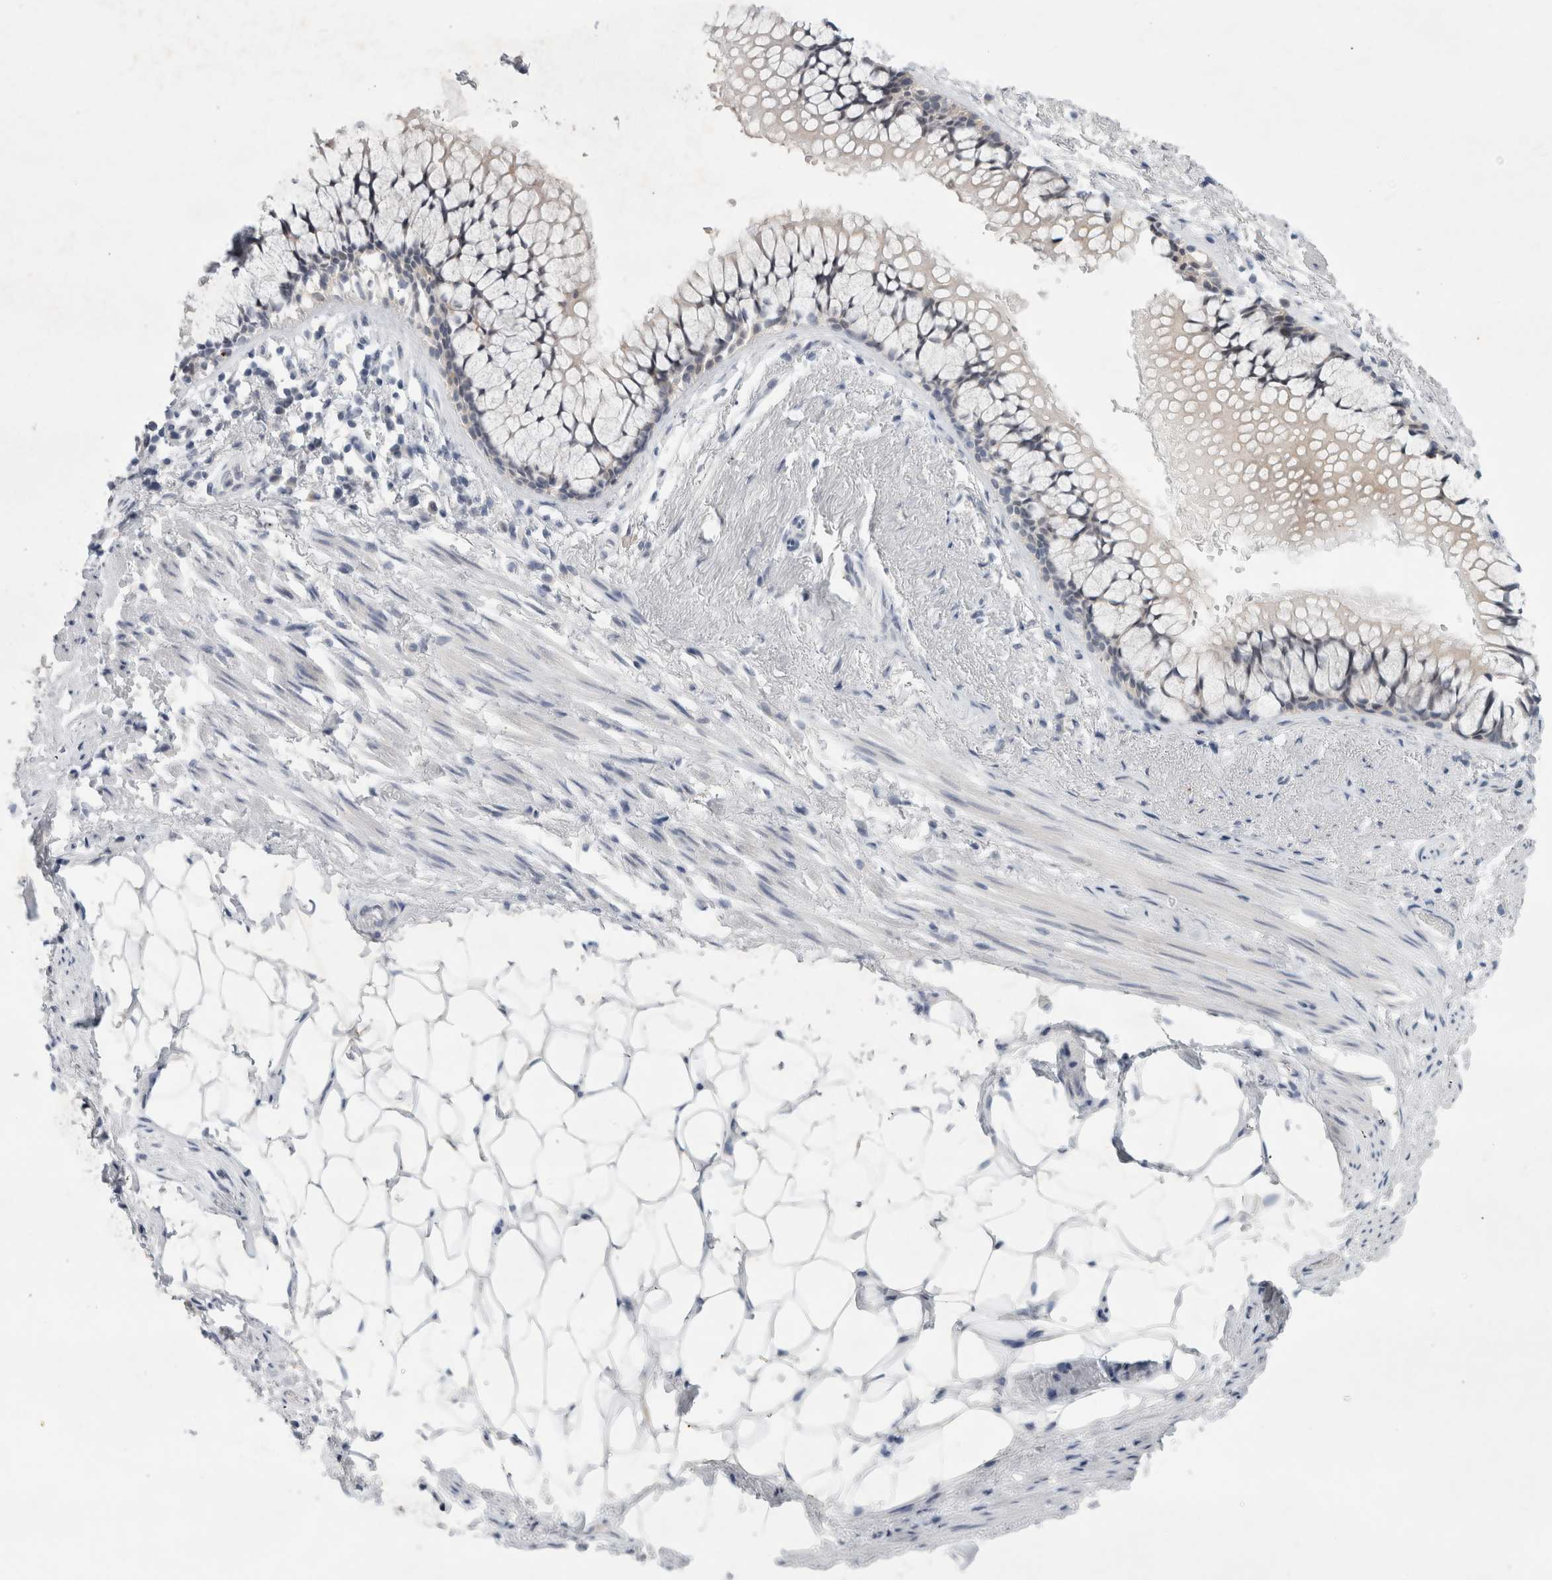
{"staining": {"intensity": "moderate", "quantity": "<25%", "location": "cytoplasmic/membranous"}, "tissue": "adipose tissue", "cell_type": "Adipocytes", "image_type": "normal", "snomed": [{"axis": "morphology", "description": "Normal tissue, NOS"}, {"axis": "topography", "description": "Cartilage tissue"}, {"axis": "topography", "description": "Bronchus"}], "caption": "Protein staining displays moderate cytoplasmic/membranous positivity in approximately <25% of adipocytes in normal adipose tissue. Nuclei are stained in blue.", "gene": "NIPA1", "patient": {"sex": "female", "age": 73}}